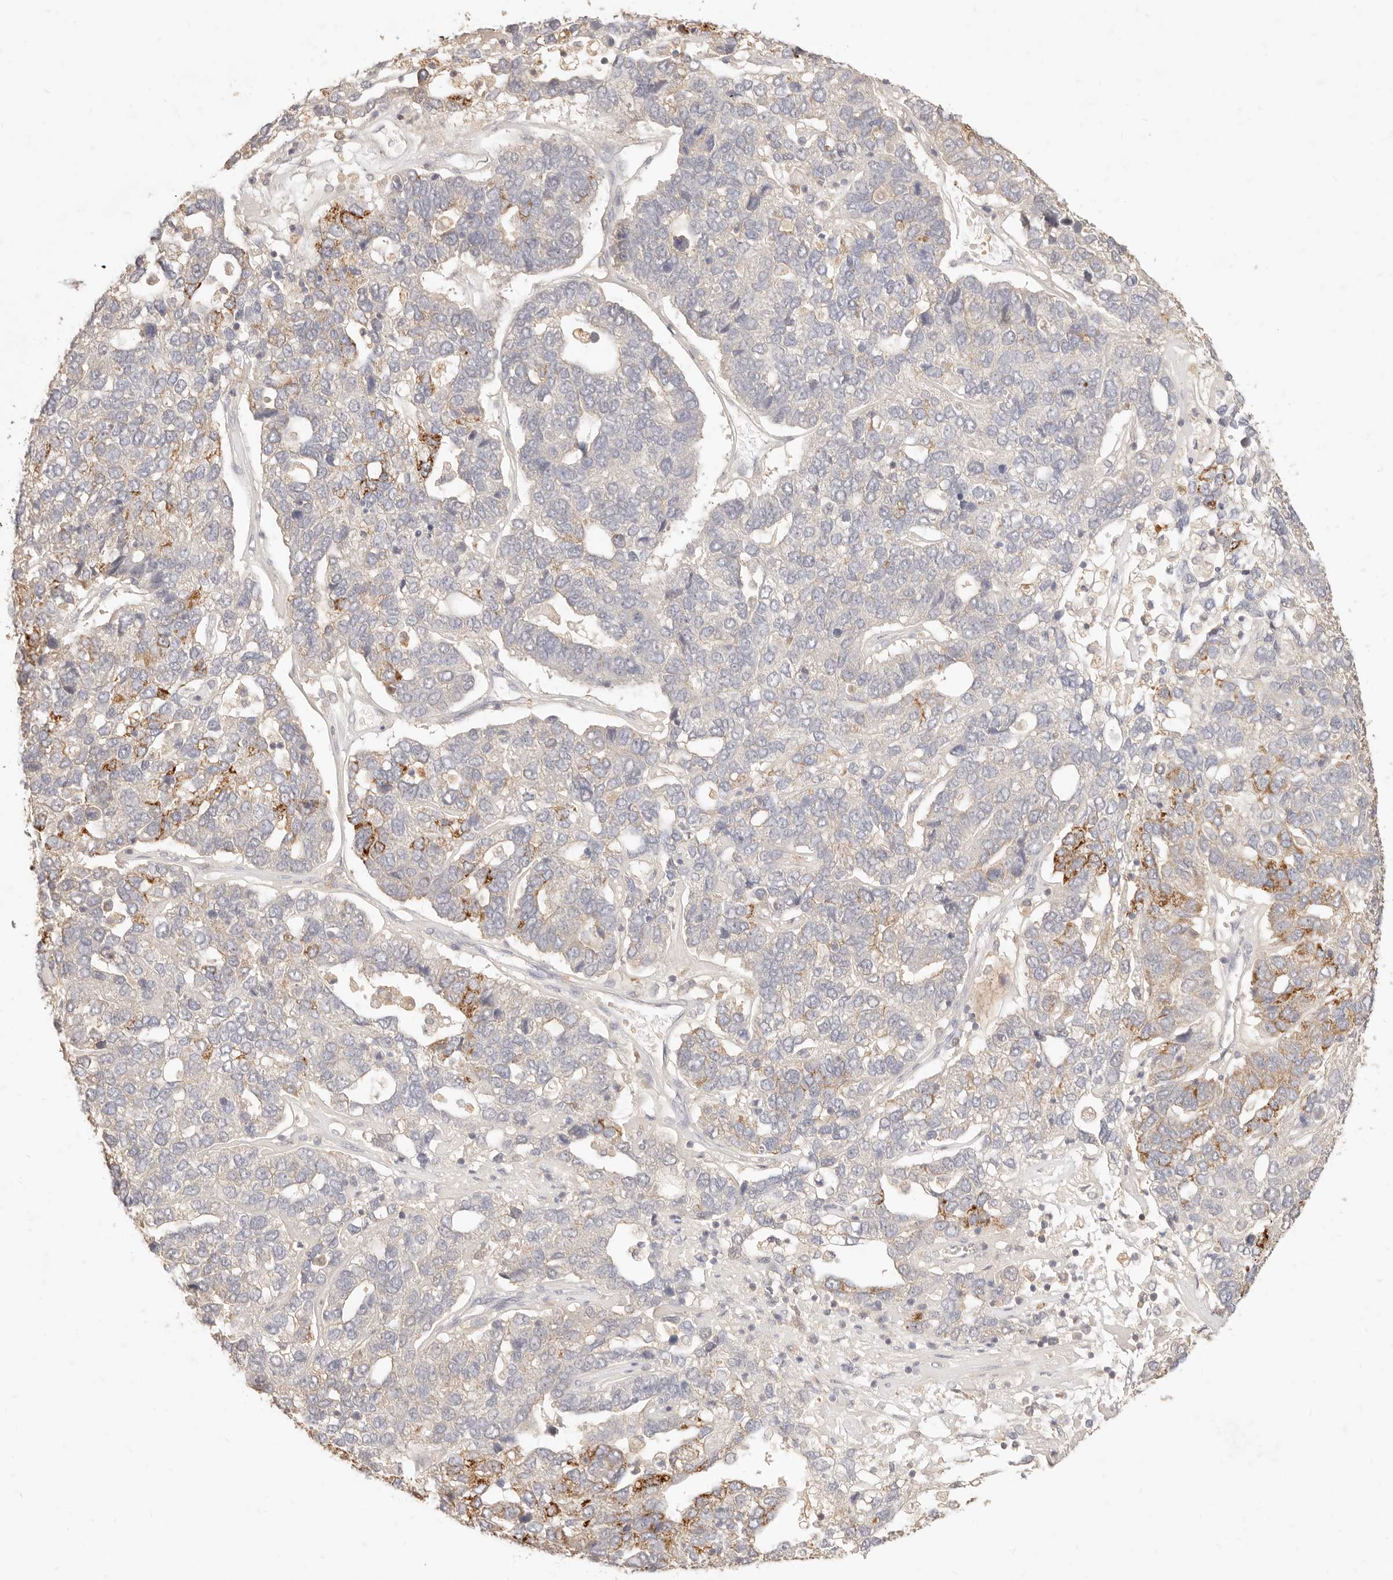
{"staining": {"intensity": "moderate", "quantity": "<25%", "location": "cytoplasmic/membranous"}, "tissue": "pancreatic cancer", "cell_type": "Tumor cells", "image_type": "cancer", "snomed": [{"axis": "morphology", "description": "Adenocarcinoma, NOS"}, {"axis": "topography", "description": "Pancreas"}], "caption": "A histopathology image of pancreatic adenocarcinoma stained for a protein demonstrates moderate cytoplasmic/membranous brown staining in tumor cells. The protein of interest is shown in brown color, while the nuclei are stained blue.", "gene": "TMTC2", "patient": {"sex": "female", "age": 61}}